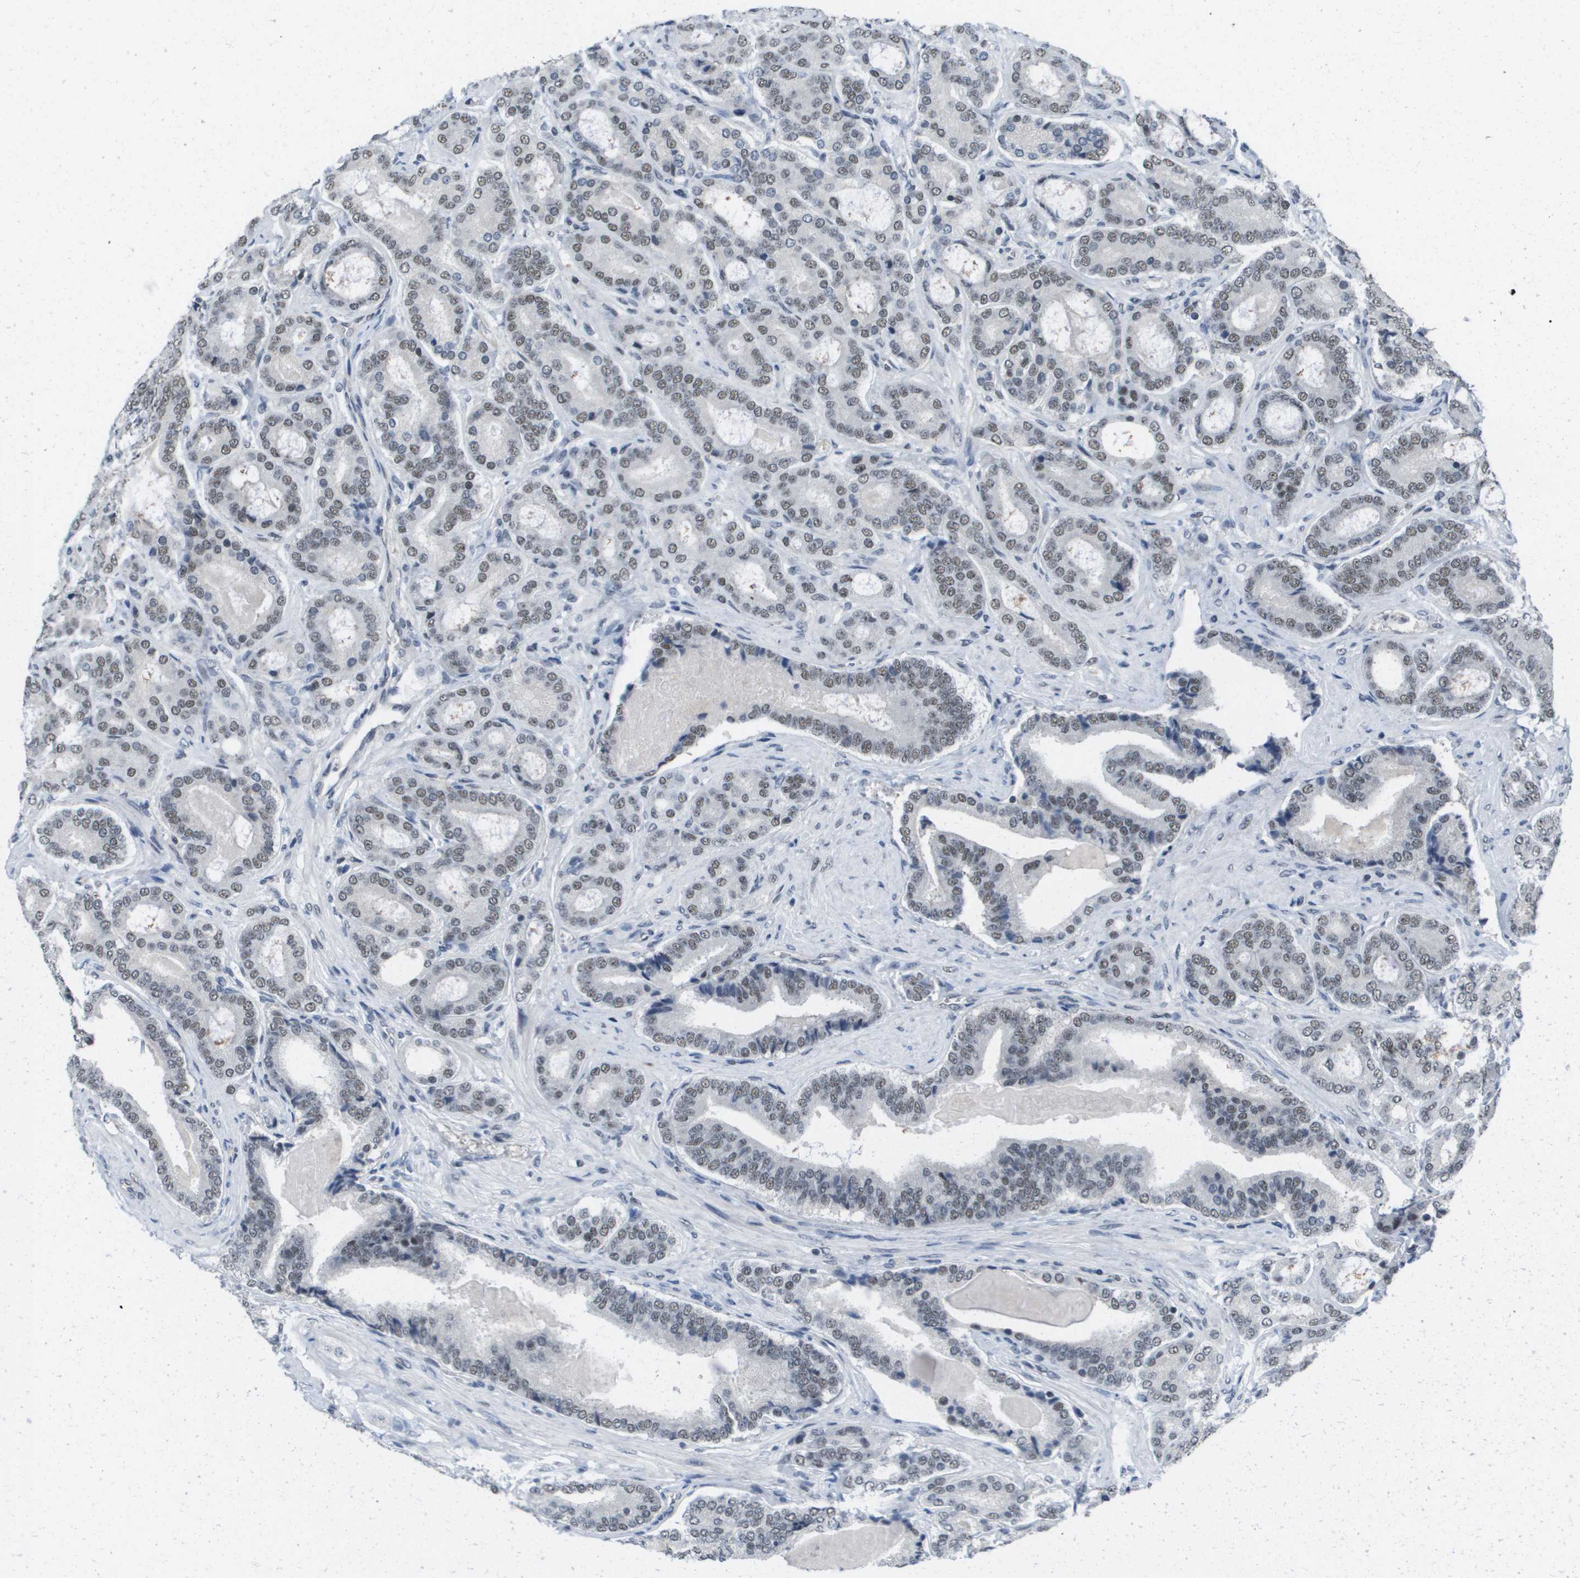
{"staining": {"intensity": "weak", "quantity": "25%-75%", "location": "nuclear"}, "tissue": "prostate cancer", "cell_type": "Tumor cells", "image_type": "cancer", "snomed": [{"axis": "morphology", "description": "Adenocarcinoma, High grade"}, {"axis": "topography", "description": "Prostate"}], "caption": "This is a micrograph of IHC staining of prostate high-grade adenocarcinoma, which shows weak positivity in the nuclear of tumor cells.", "gene": "ISY1", "patient": {"sex": "male", "age": 60}}